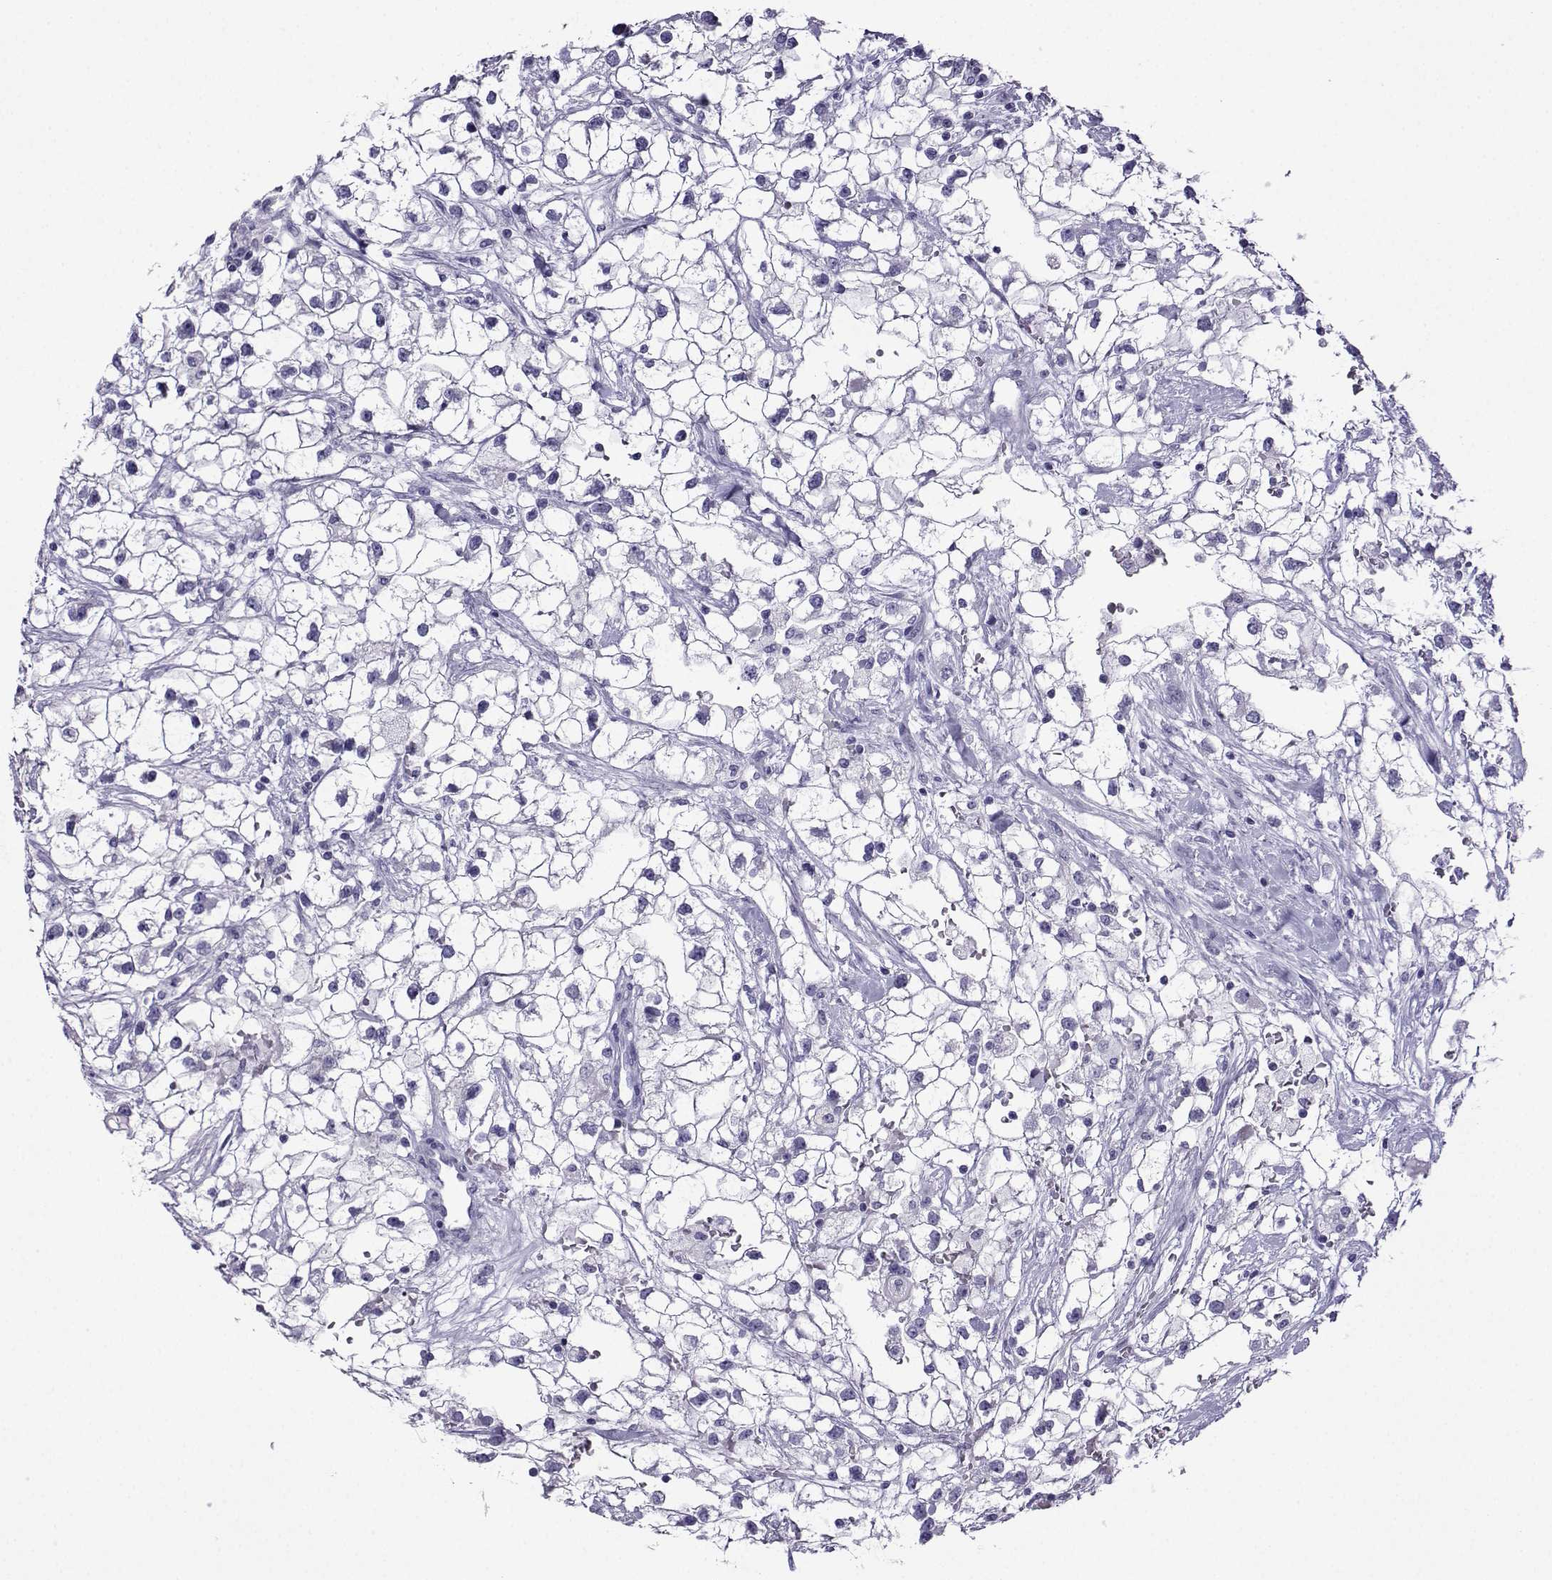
{"staining": {"intensity": "negative", "quantity": "none", "location": "none"}, "tissue": "renal cancer", "cell_type": "Tumor cells", "image_type": "cancer", "snomed": [{"axis": "morphology", "description": "Adenocarcinoma, NOS"}, {"axis": "topography", "description": "Kidney"}], "caption": "Immunohistochemistry (IHC) image of neoplastic tissue: renal cancer (adenocarcinoma) stained with DAB (3,3'-diaminobenzidine) displays no significant protein staining in tumor cells.", "gene": "CRYBB1", "patient": {"sex": "male", "age": 59}}